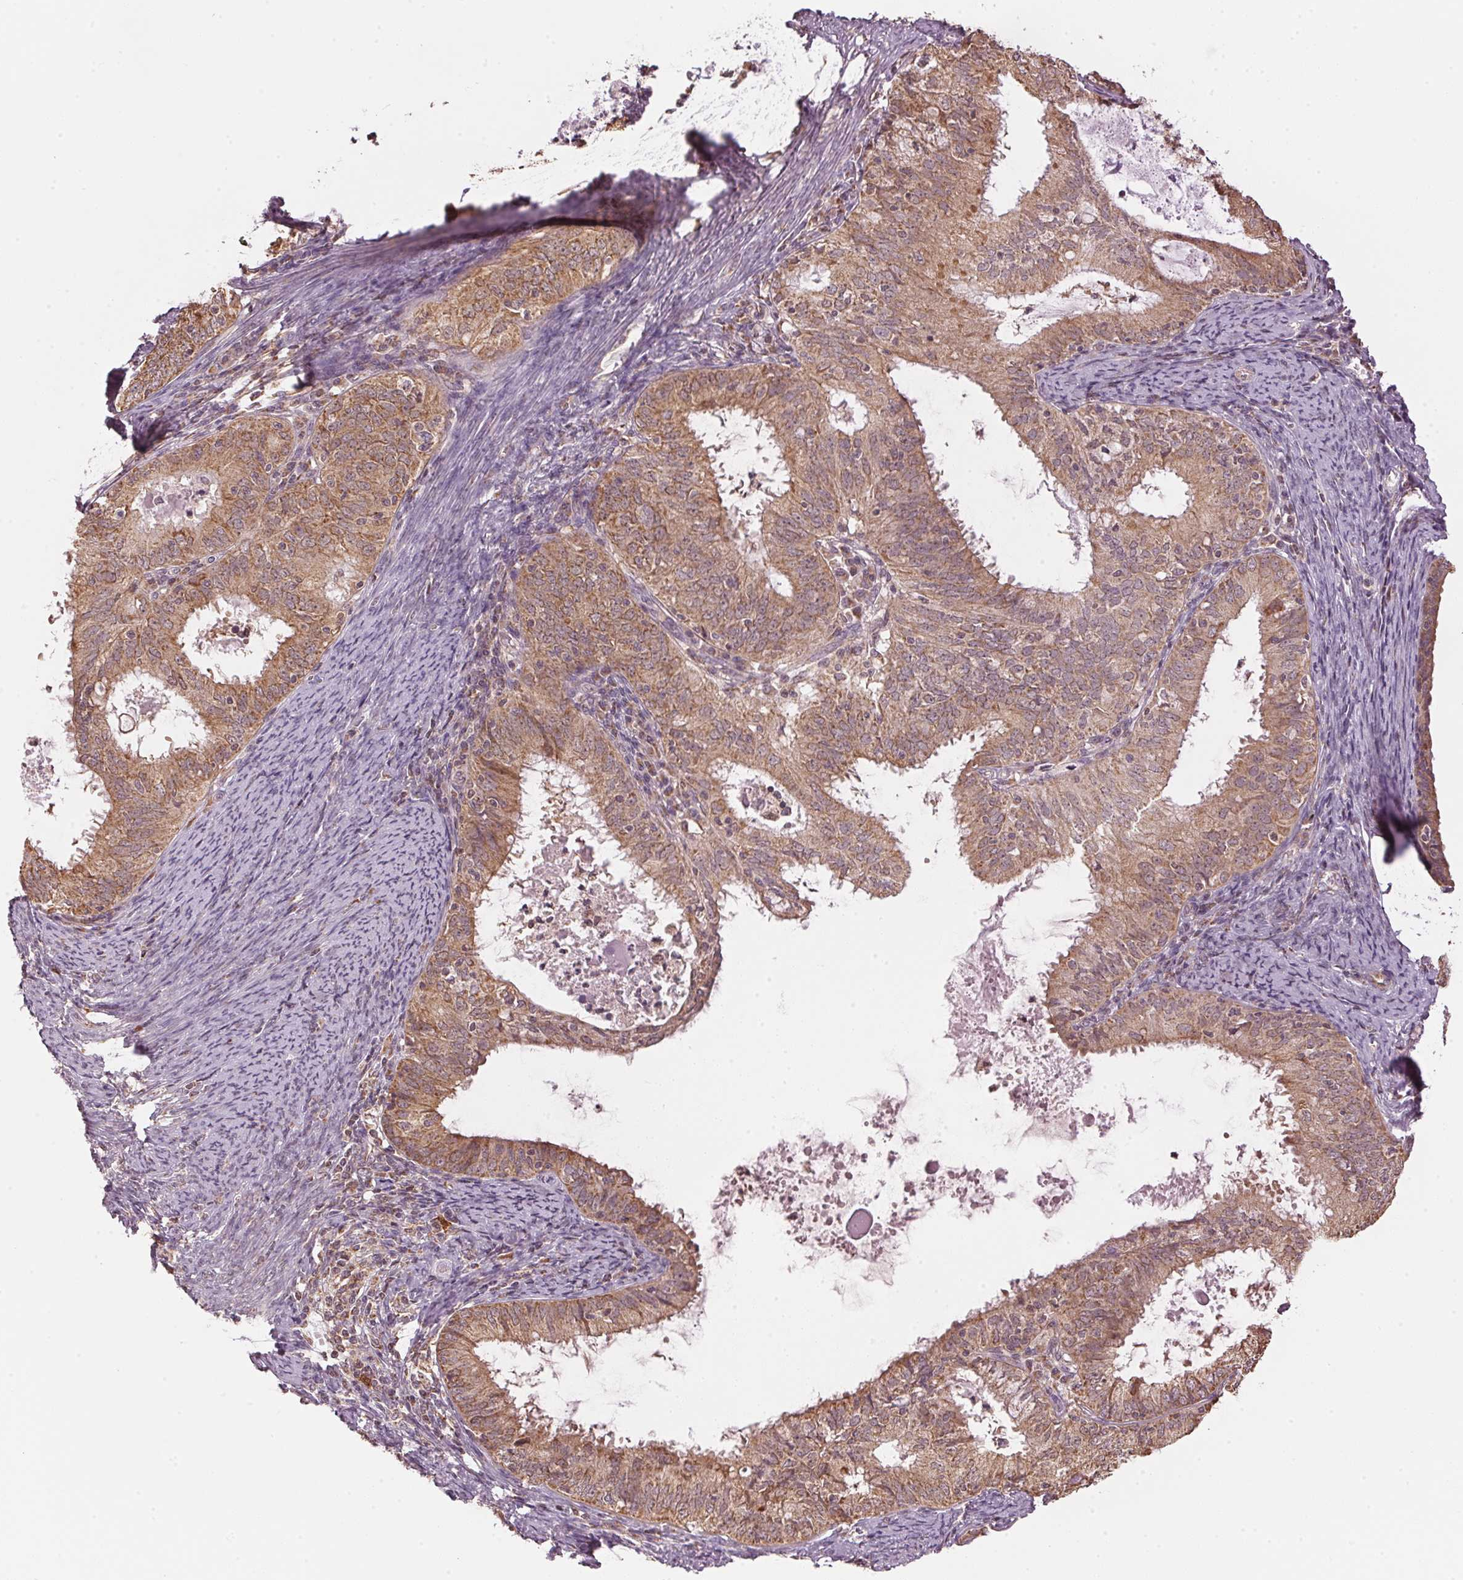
{"staining": {"intensity": "moderate", "quantity": ">75%", "location": "cytoplasmic/membranous"}, "tissue": "endometrial cancer", "cell_type": "Tumor cells", "image_type": "cancer", "snomed": [{"axis": "morphology", "description": "Adenocarcinoma, NOS"}, {"axis": "topography", "description": "Endometrium"}], "caption": "Endometrial cancer (adenocarcinoma) stained with DAB (3,3'-diaminobenzidine) immunohistochemistry demonstrates medium levels of moderate cytoplasmic/membranous expression in approximately >75% of tumor cells. The protein is shown in brown color, while the nuclei are stained blue.", "gene": "ARHGAP6", "patient": {"sex": "female", "age": 57}}